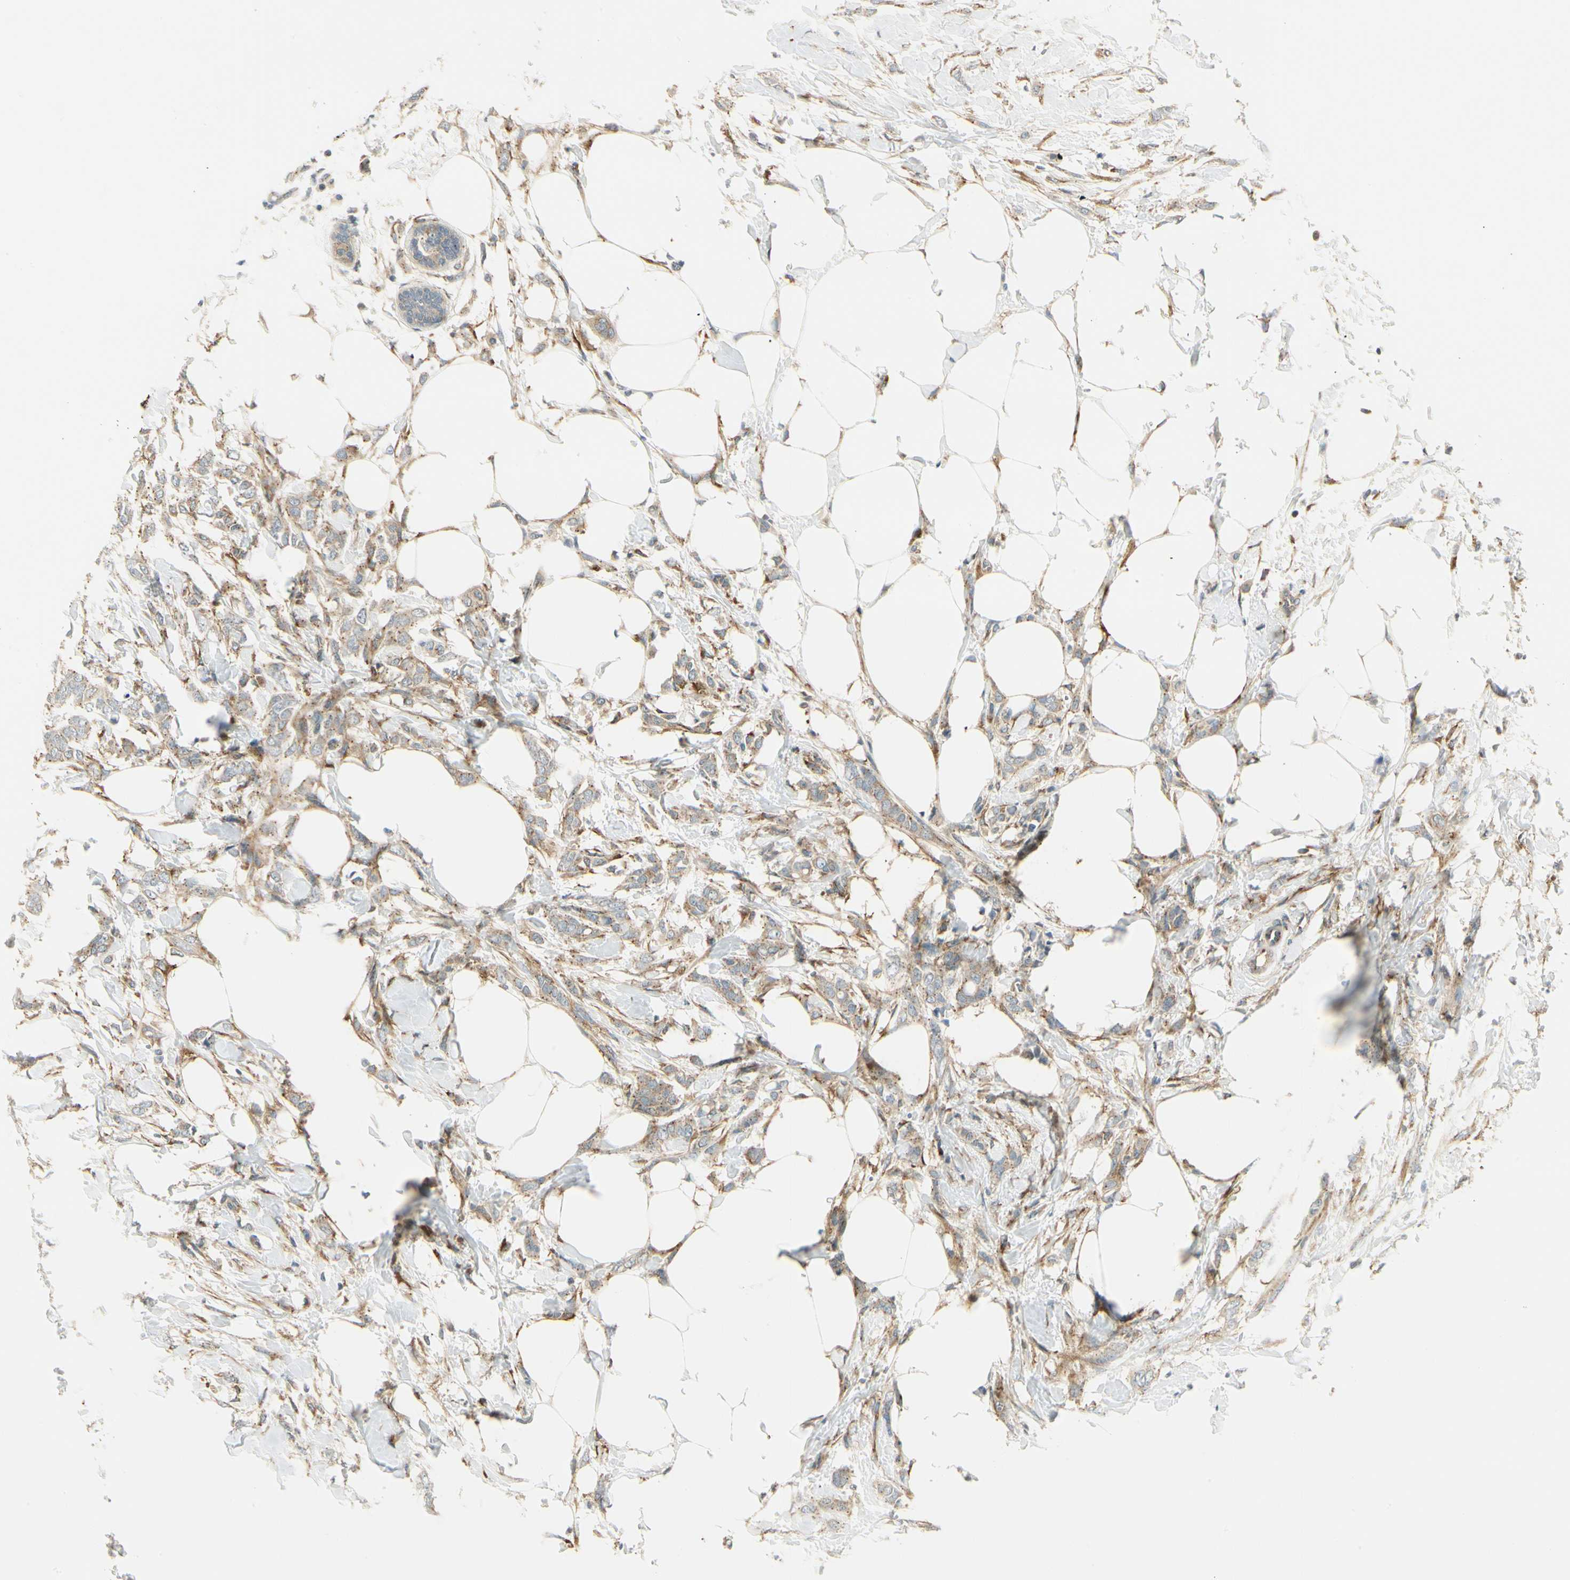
{"staining": {"intensity": "weak", "quantity": ">75%", "location": "cytoplasmic/membranous"}, "tissue": "breast cancer", "cell_type": "Tumor cells", "image_type": "cancer", "snomed": [{"axis": "morphology", "description": "Lobular carcinoma, in situ"}, {"axis": "morphology", "description": "Lobular carcinoma"}, {"axis": "topography", "description": "Breast"}], "caption": "DAB immunohistochemical staining of lobular carcinoma (breast) shows weak cytoplasmic/membranous protein expression in about >75% of tumor cells.", "gene": "MANSC1", "patient": {"sex": "female", "age": 41}}